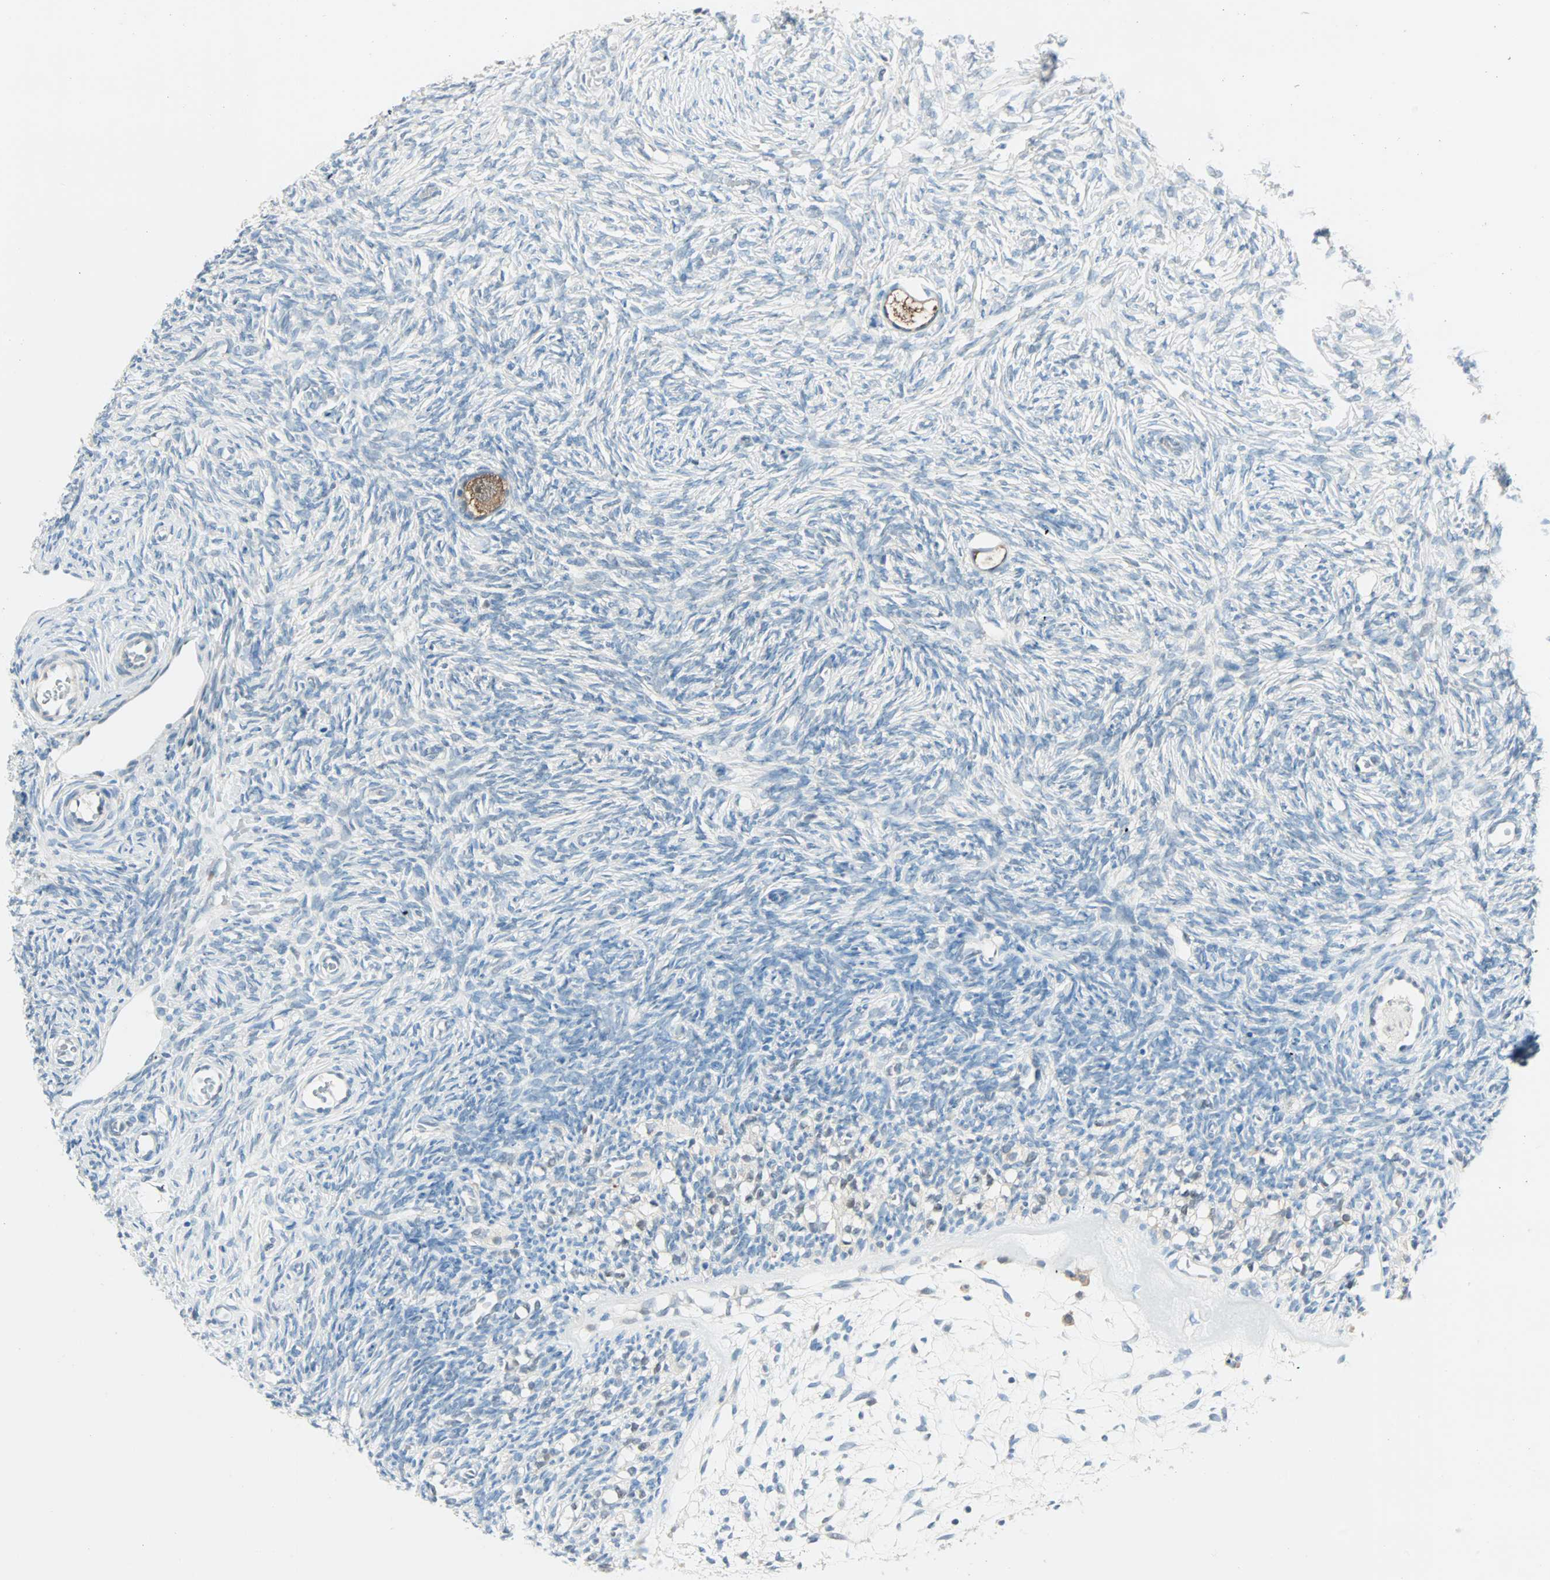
{"staining": {"intensity": "moderate", "quantity": ">75%", "location": "cytoplasmic/membranous"}, "tissue": "ovary", "cell_type": "Follicle cells", "image_type": "normal", "snomed": [{"axis": "morphology", "description": "Normal tissue, NOS"}, {"axis": "topography", "description": "Ovary"}], "caption": "Brown immunohistochemical staining in normal human ovary reveals moderate cytoplasmic/membranous expression in about >75% of follicle cells. (DAB (3,3'-diaminobenzidine) IHC, brown staining for protein, blue staining for nuclei).", "gene": "SMIM8", "patient": {"sex": "female", "age": 35}}